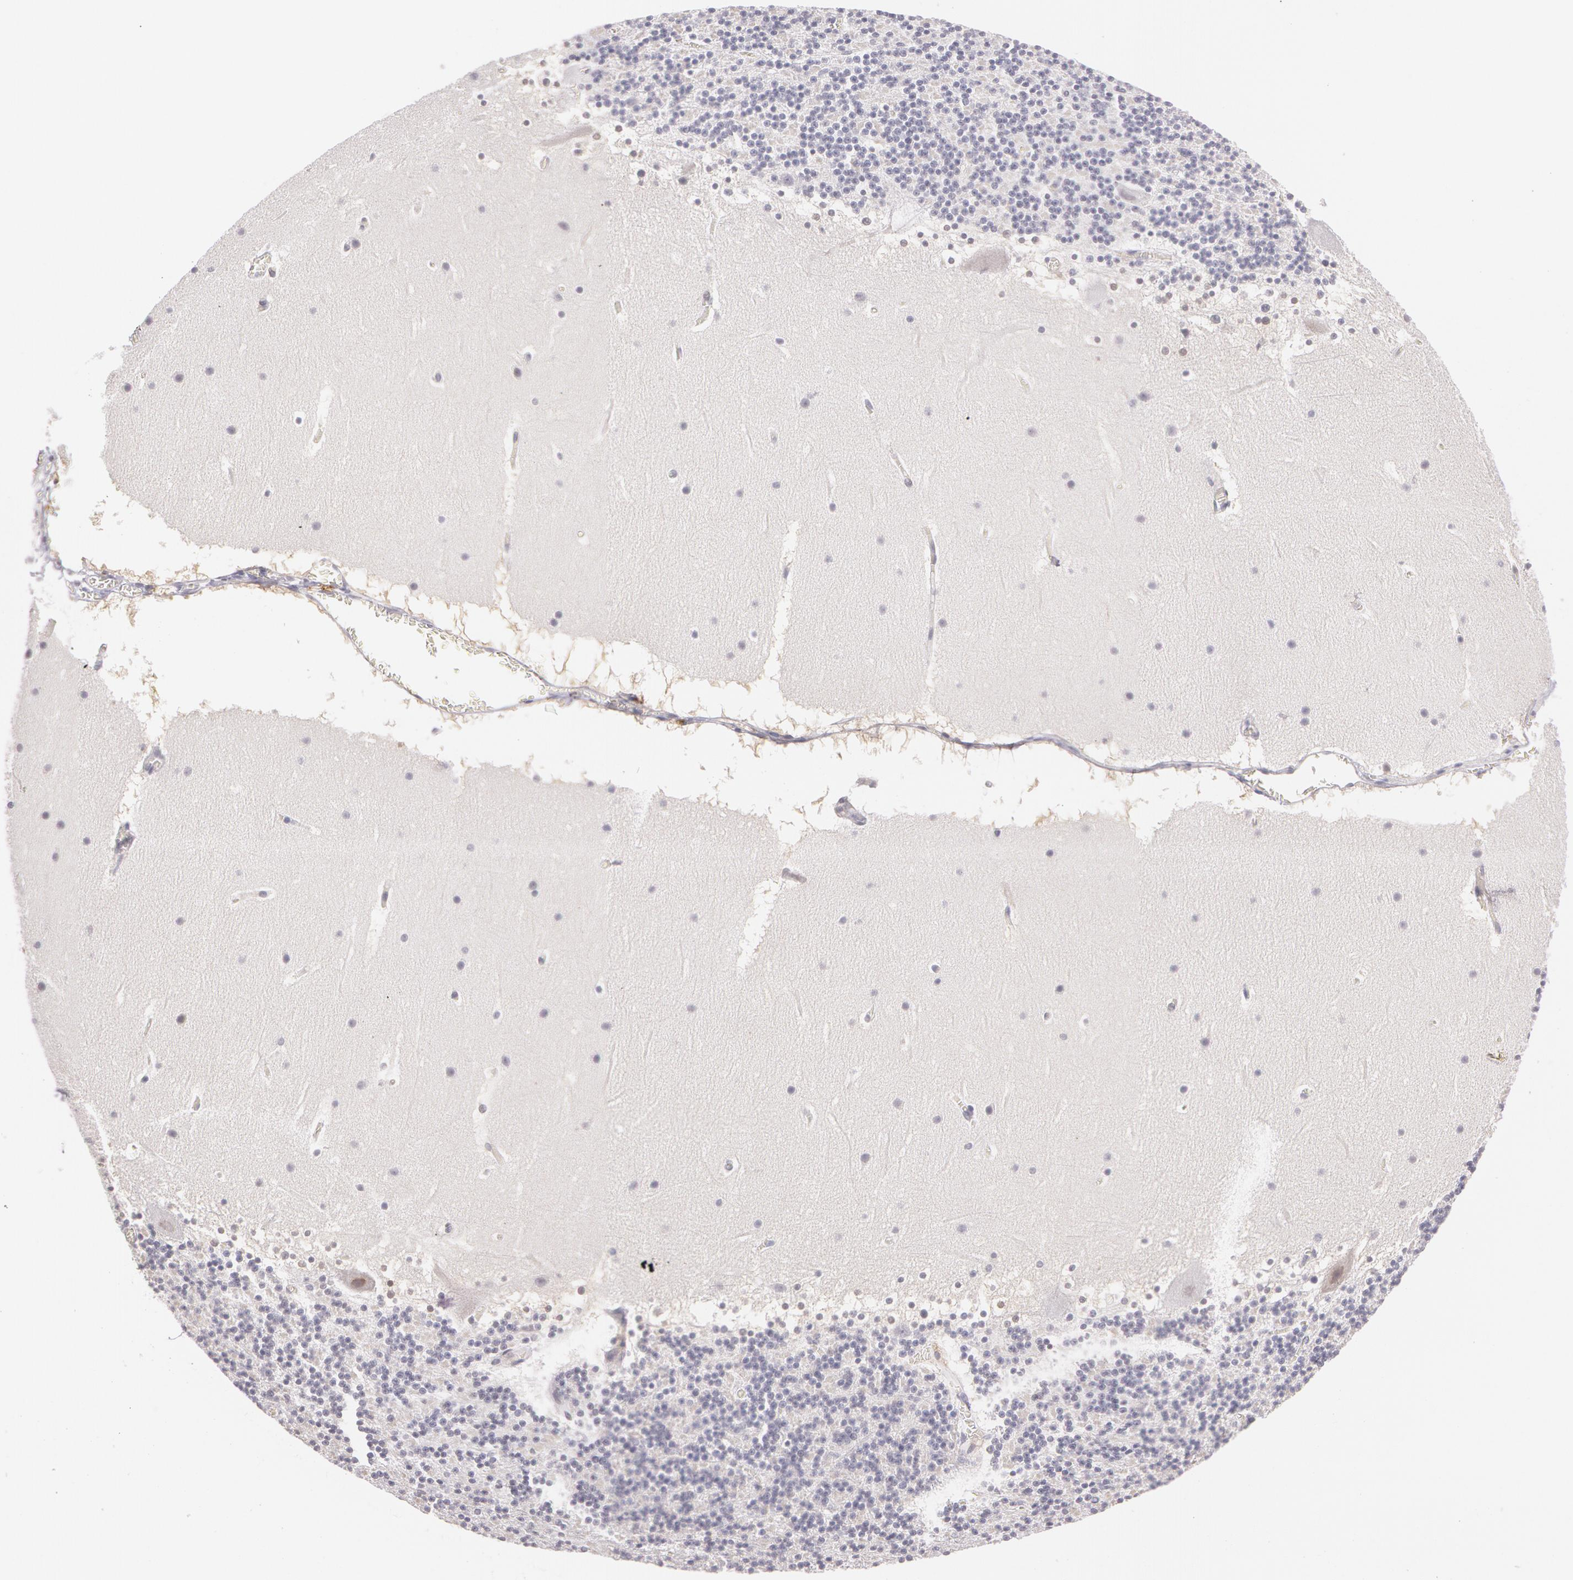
{"staining": {"intensity": "negative", "quantity": "none", "location": "none"}, "tissue": "cerebellum", "cell_type": "Cells in granular layer", "image_type": "normal", "snomed": [{"axis": "morphology", "description": "Normal tissue, NOS"}, {"axis": "topography", "description": "Cerebellum"}], "caption": "An immunohistochemistry (IHC) micrograph of benign cerebellum is shown. There is no staining in cells in granular layer of cerebellum. (IHC, brightfield microscopy, high magnification).", "gene": "LBP", "patient": {"sex": "male", "age": 45}}